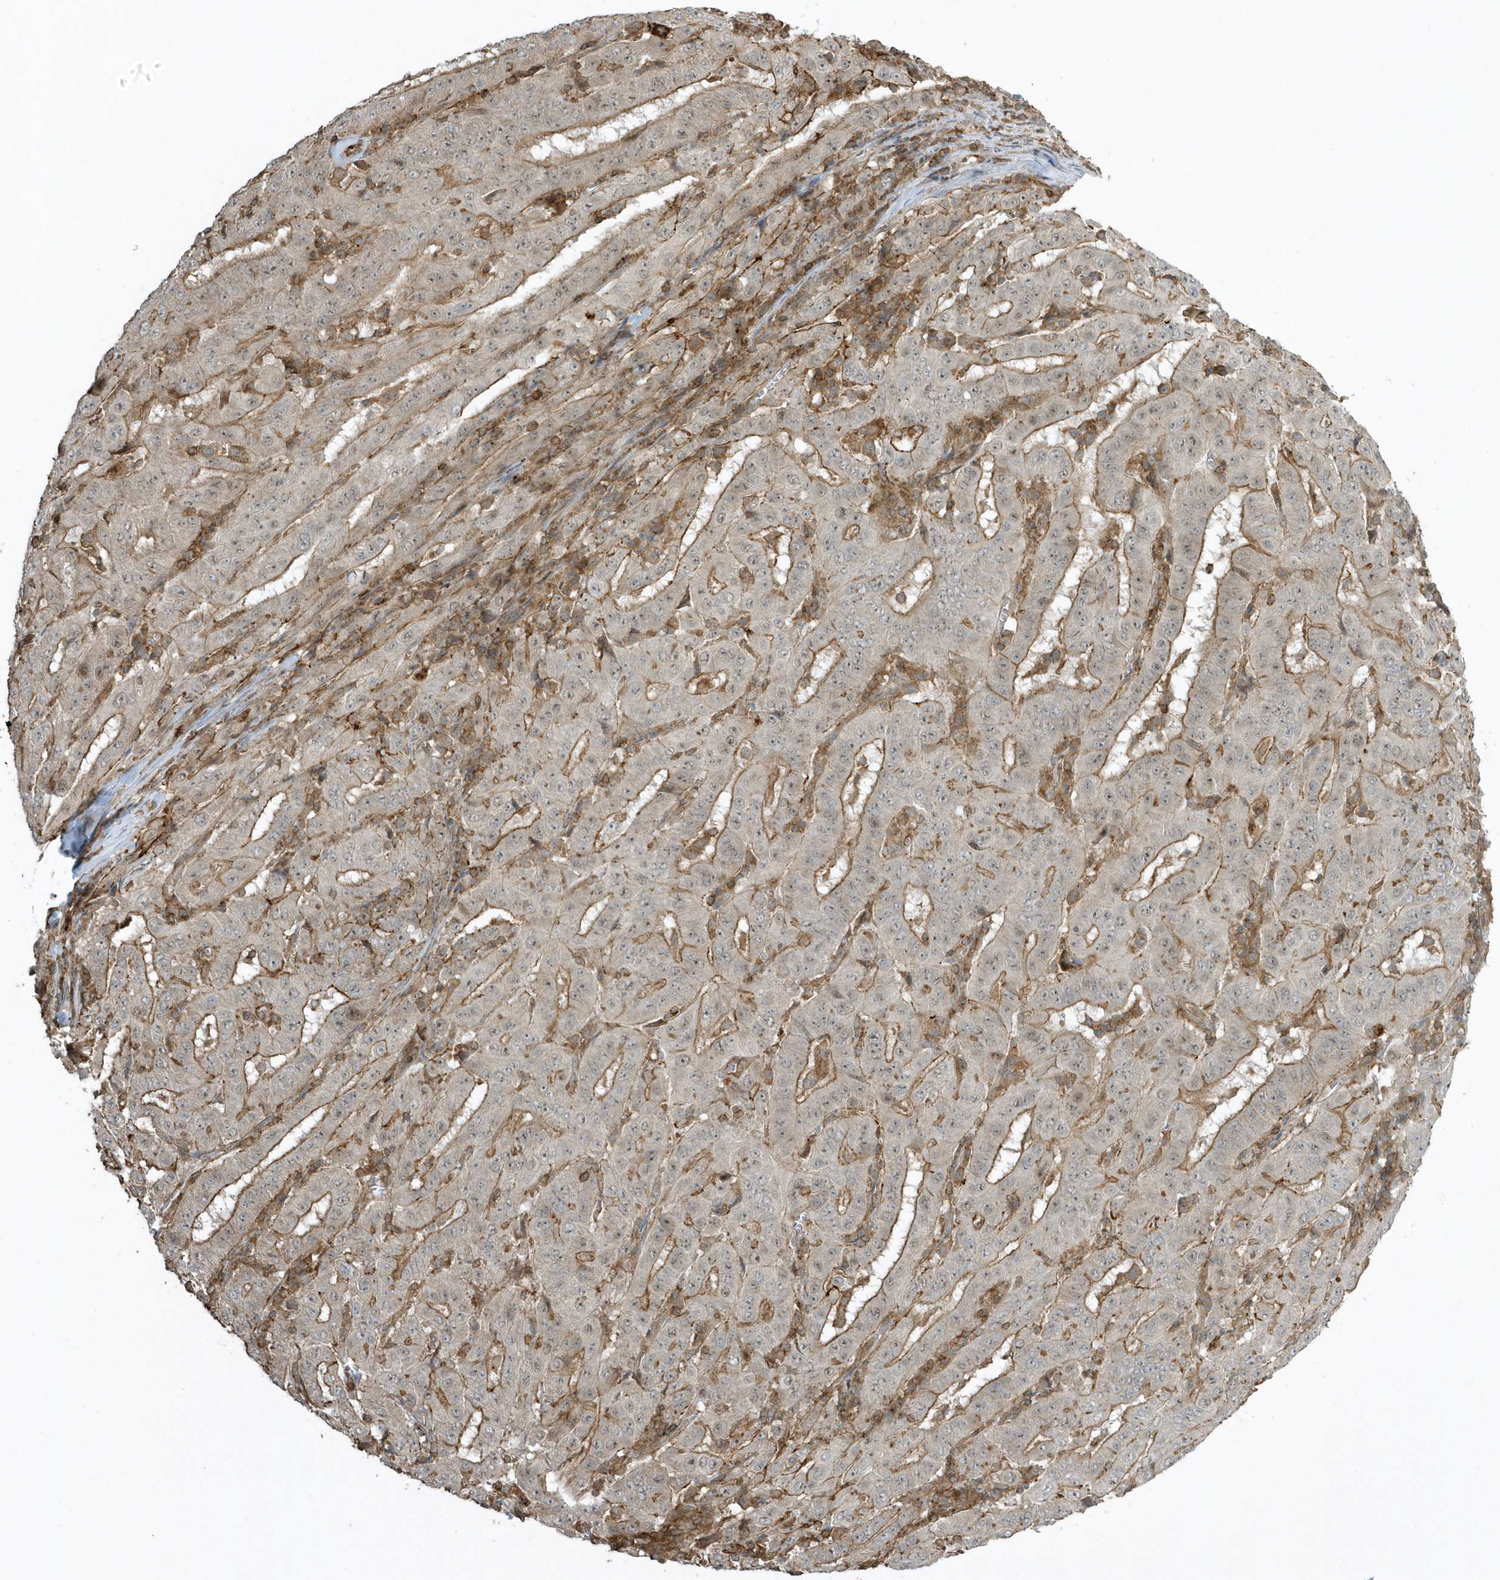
{"staining": {"intensity": "moderate", "quantity": "25%-75%", "location": "cytoplasmic/membranous"}, "tissue": "pancreatic cancer", "cell_type": "Tumor cells", "image_type": "cancer", "snomed": [{"axis": "morphology", "description": "Adenocarcinoma, NOS"}, {"axis": "topography", "description": "Pancreas"}], "caption": "This is an image of immunohistochemistry staining of pancreatic cancer (adenocarcinoma), which shows moderate expression in the cytoplasmic/membranous of tumor cells.", "gene": "ZBTB8A", "patient": {"sex": "male", "age": 63}}